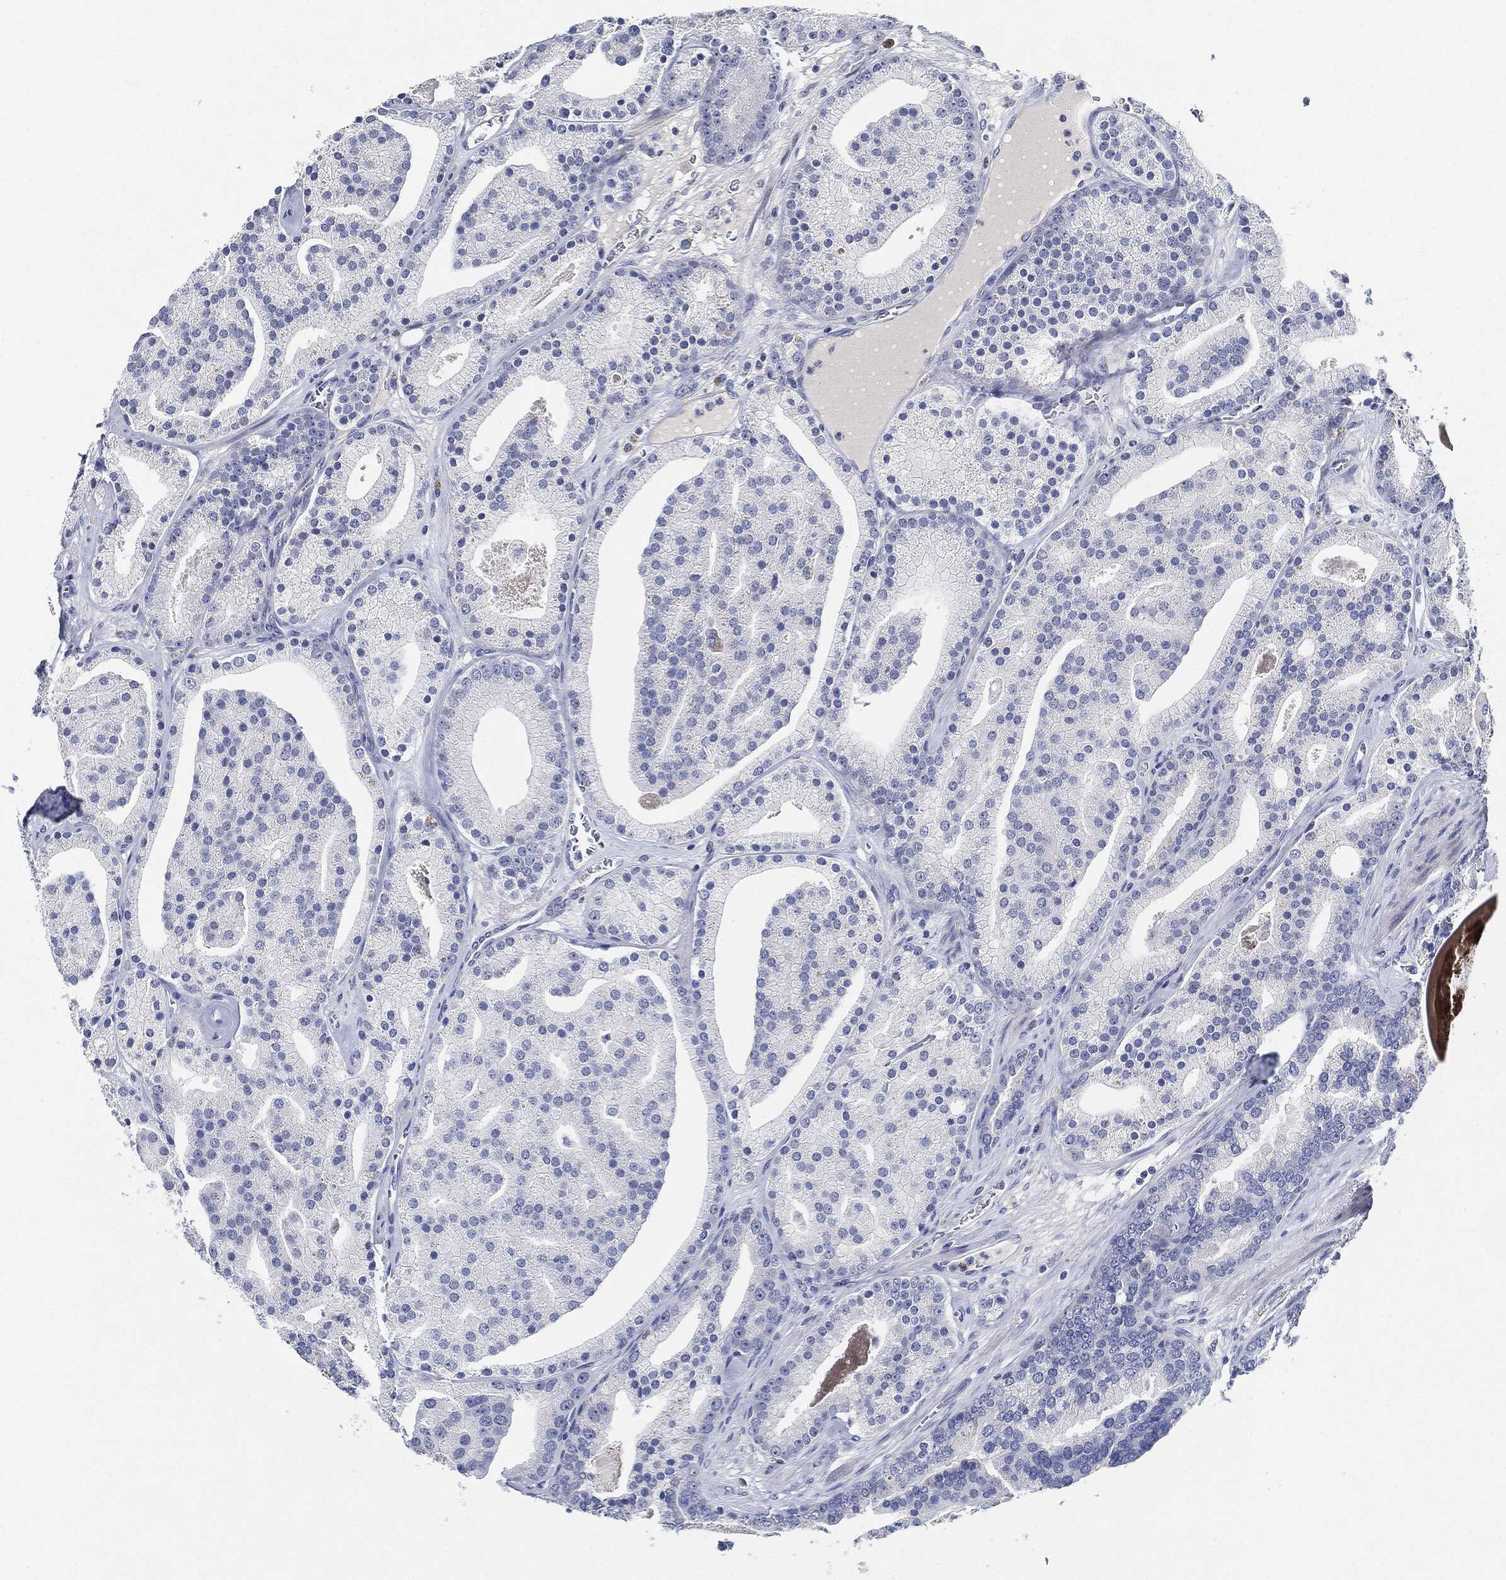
{"staining": {"intensity": "negative", "quantity": "none", "location": "none"}, "tissue": "prostate cancer", "cell_type": "Tumor cells", "image_type": "cancer", "snomed": [{"axis": "morphology", "description": "Adenocarcinoma, NOS"}, {"axis": "topography", "description": "Prostate"}], "caption": "This is a photomicrograph of IHC staining of prostate adenocarcinoma, which shows no staining in tumor cells.", "gene": "NTRK1", "patient": {"sex": "male", "age": 69}}